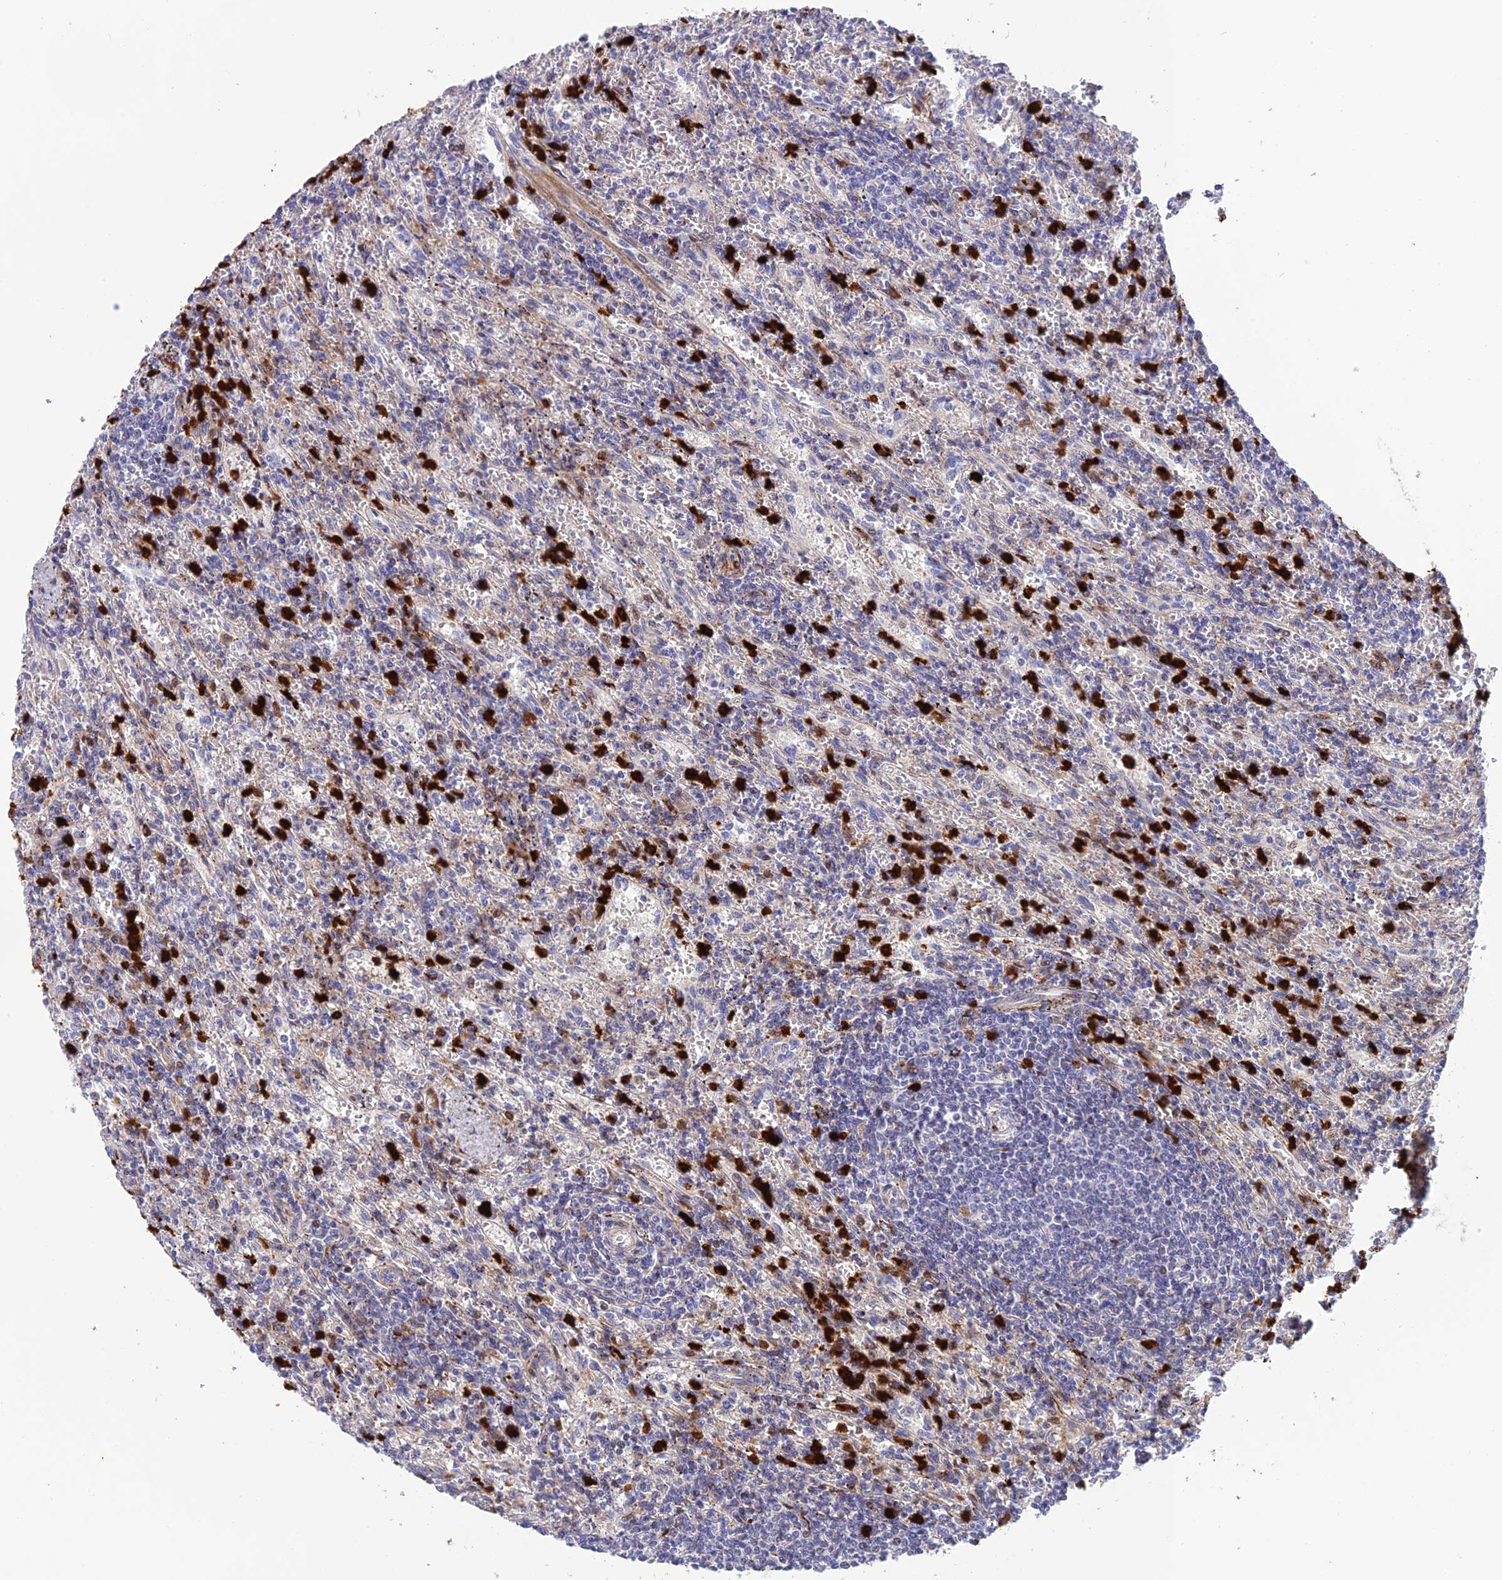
{"staining": {"intensity": "negative", "quantity": "none", "location": "none"}, "tissue": "lymphoma", "cell_type": "Tumor cells", "image_type": "cancer", "snomed": [{"axis": "morphology", "description": "Malignant lymphoma, non-Hodgkin's type, Low grade"}, {"axis": "topography", "description": "Spleen"}], "caption": "Micrograph shows no significant protein staining in tumor cells of lymphoma.", "gene": "CPSF4L", "patient": {"sex": "male", "age": 76}}